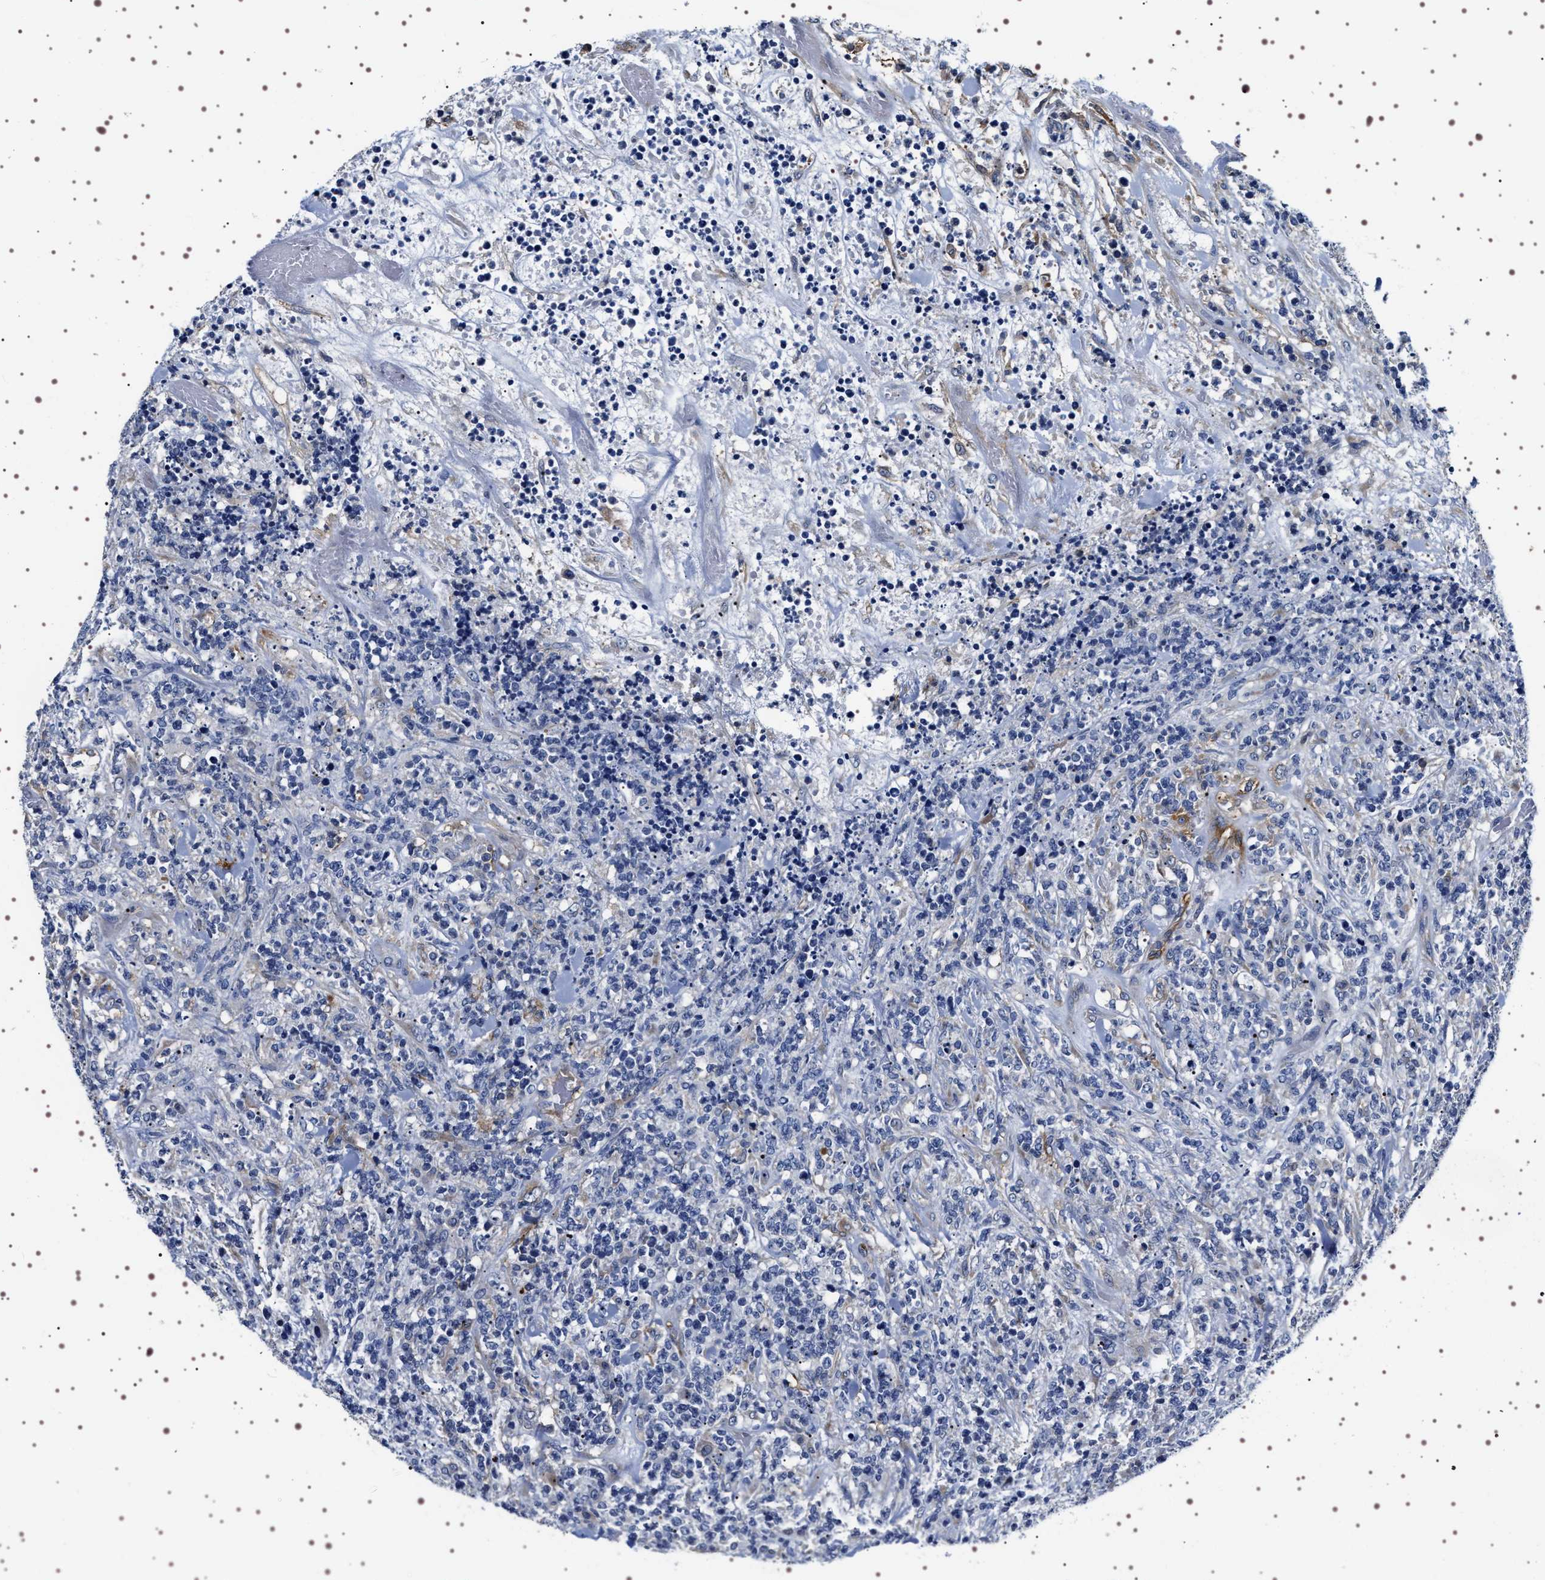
{"staining": {"intensity": "negative", "quantity": "none", "location": "none"}, "tissue": "lymphoma", "cell_type": "Tumor cells", "image_type": "cancer", "snomed": [{"axis": "morphology", "description": "Malignant lymphoma, non-Hodgkin's type, High grade"}, {"axis": "topography", "description": "Soft tissue"}], "caption": "The IHC photomicrograph has no significant expression in tumor cells of malignant lymphoma, non-Hodgkin's type (high-grade) tissue. The staining is performed using DAB (3,3'-diaminobenzidine) brown chromogen with nuclei counter-stained in using hematoxylin.", "gene": "ALPL", "patient": {"sex": "male", "age": 18}}